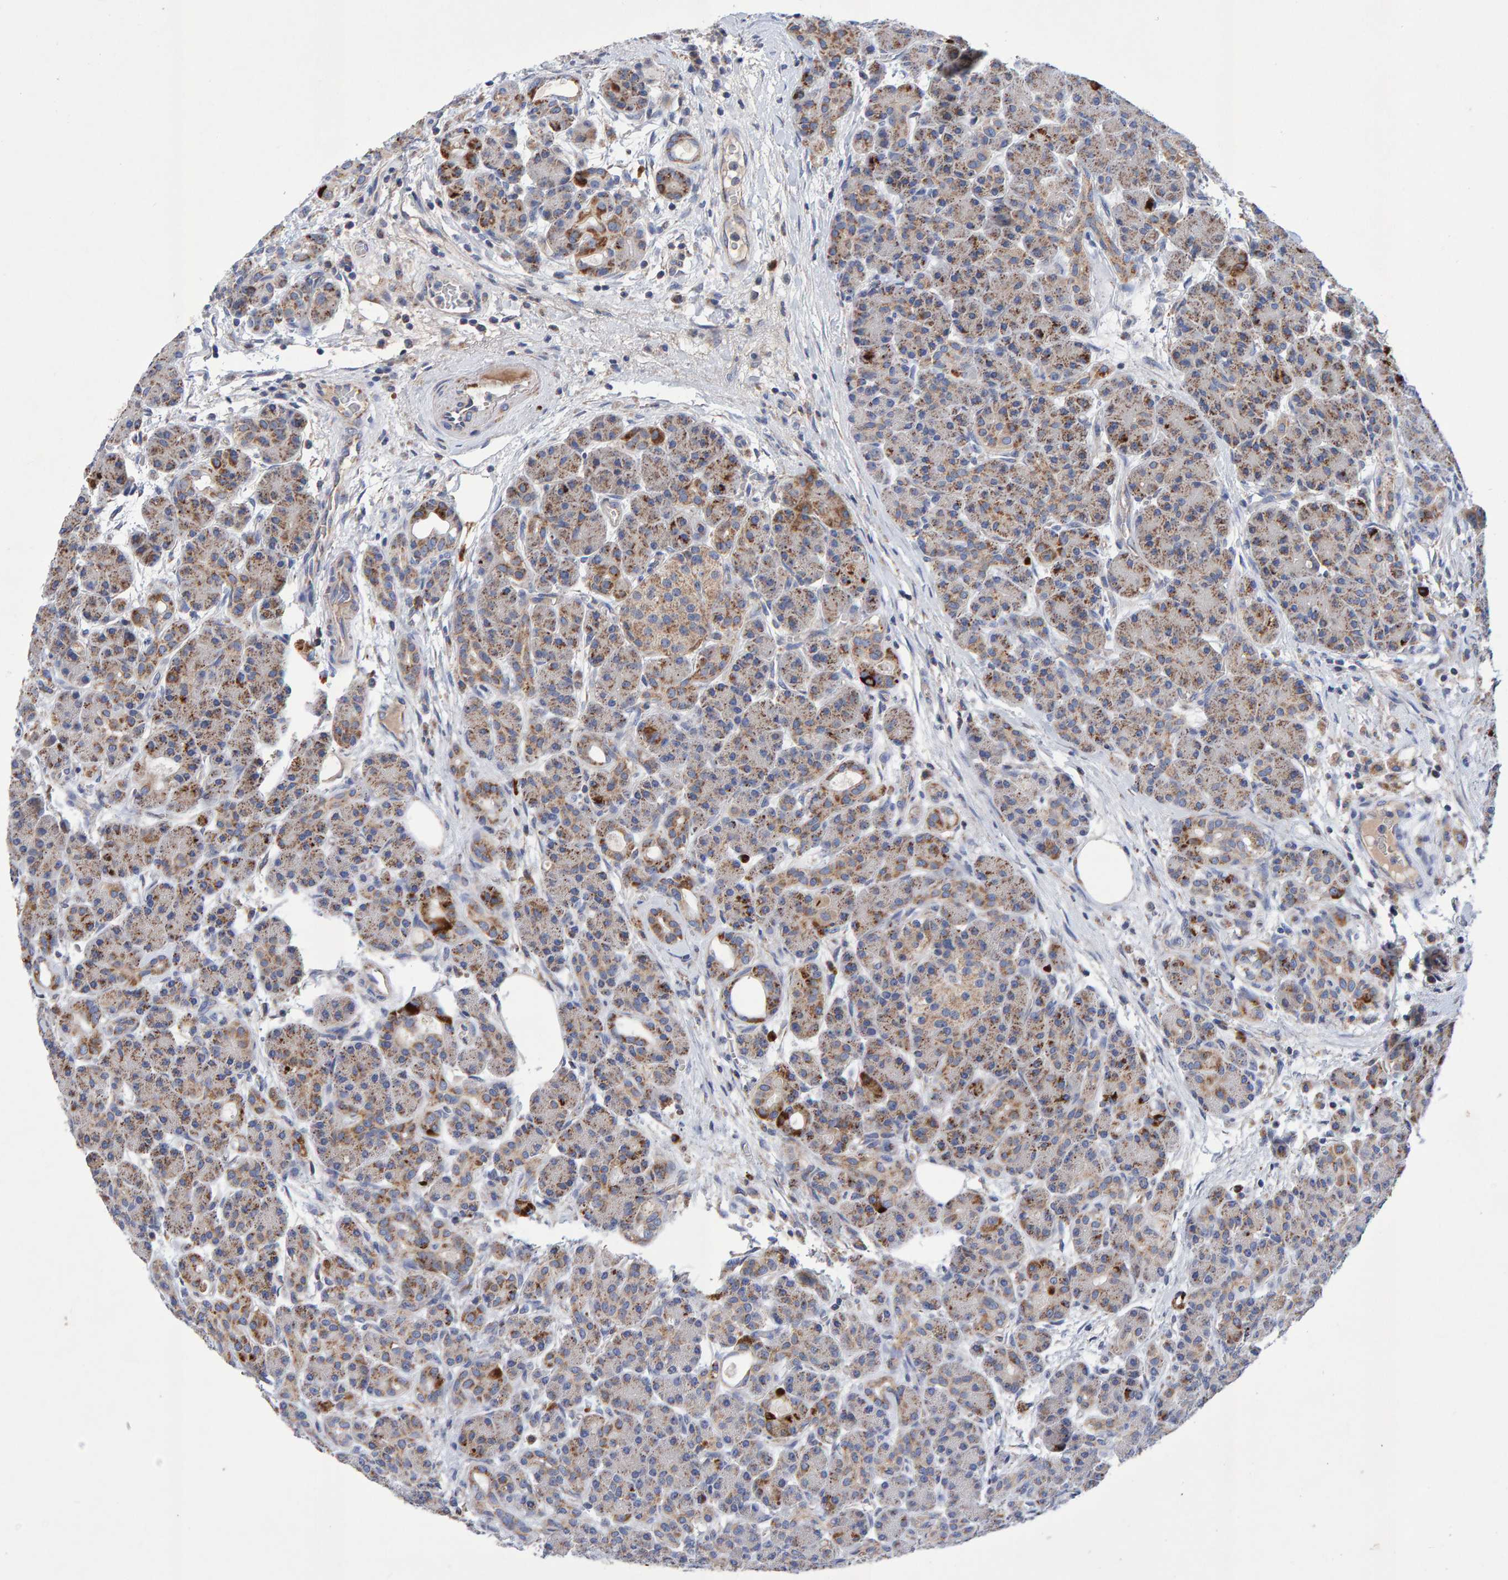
{"staining": {"intensity": "moderate", "quantity": "25%-75%", "location": "cytoplasmic/membranous"}, "tissue": "pancreas", "cell_type": "Exocrine glandular cells", "image_type": "normal", "snomed": [{"axis": "morphology", "description": "Normal tissue, NOS"}, {"axis": "topography", "description": "Pancreas"}], "caption": "Moderate cytoplasmic/membranous positivity for a protein is appreciated in approximately 25%-75% of exocrine glandular cells of normal pancreas using IHC.", "gene": "EFR3A", "patient": {"sex": "male", "age": 63}}